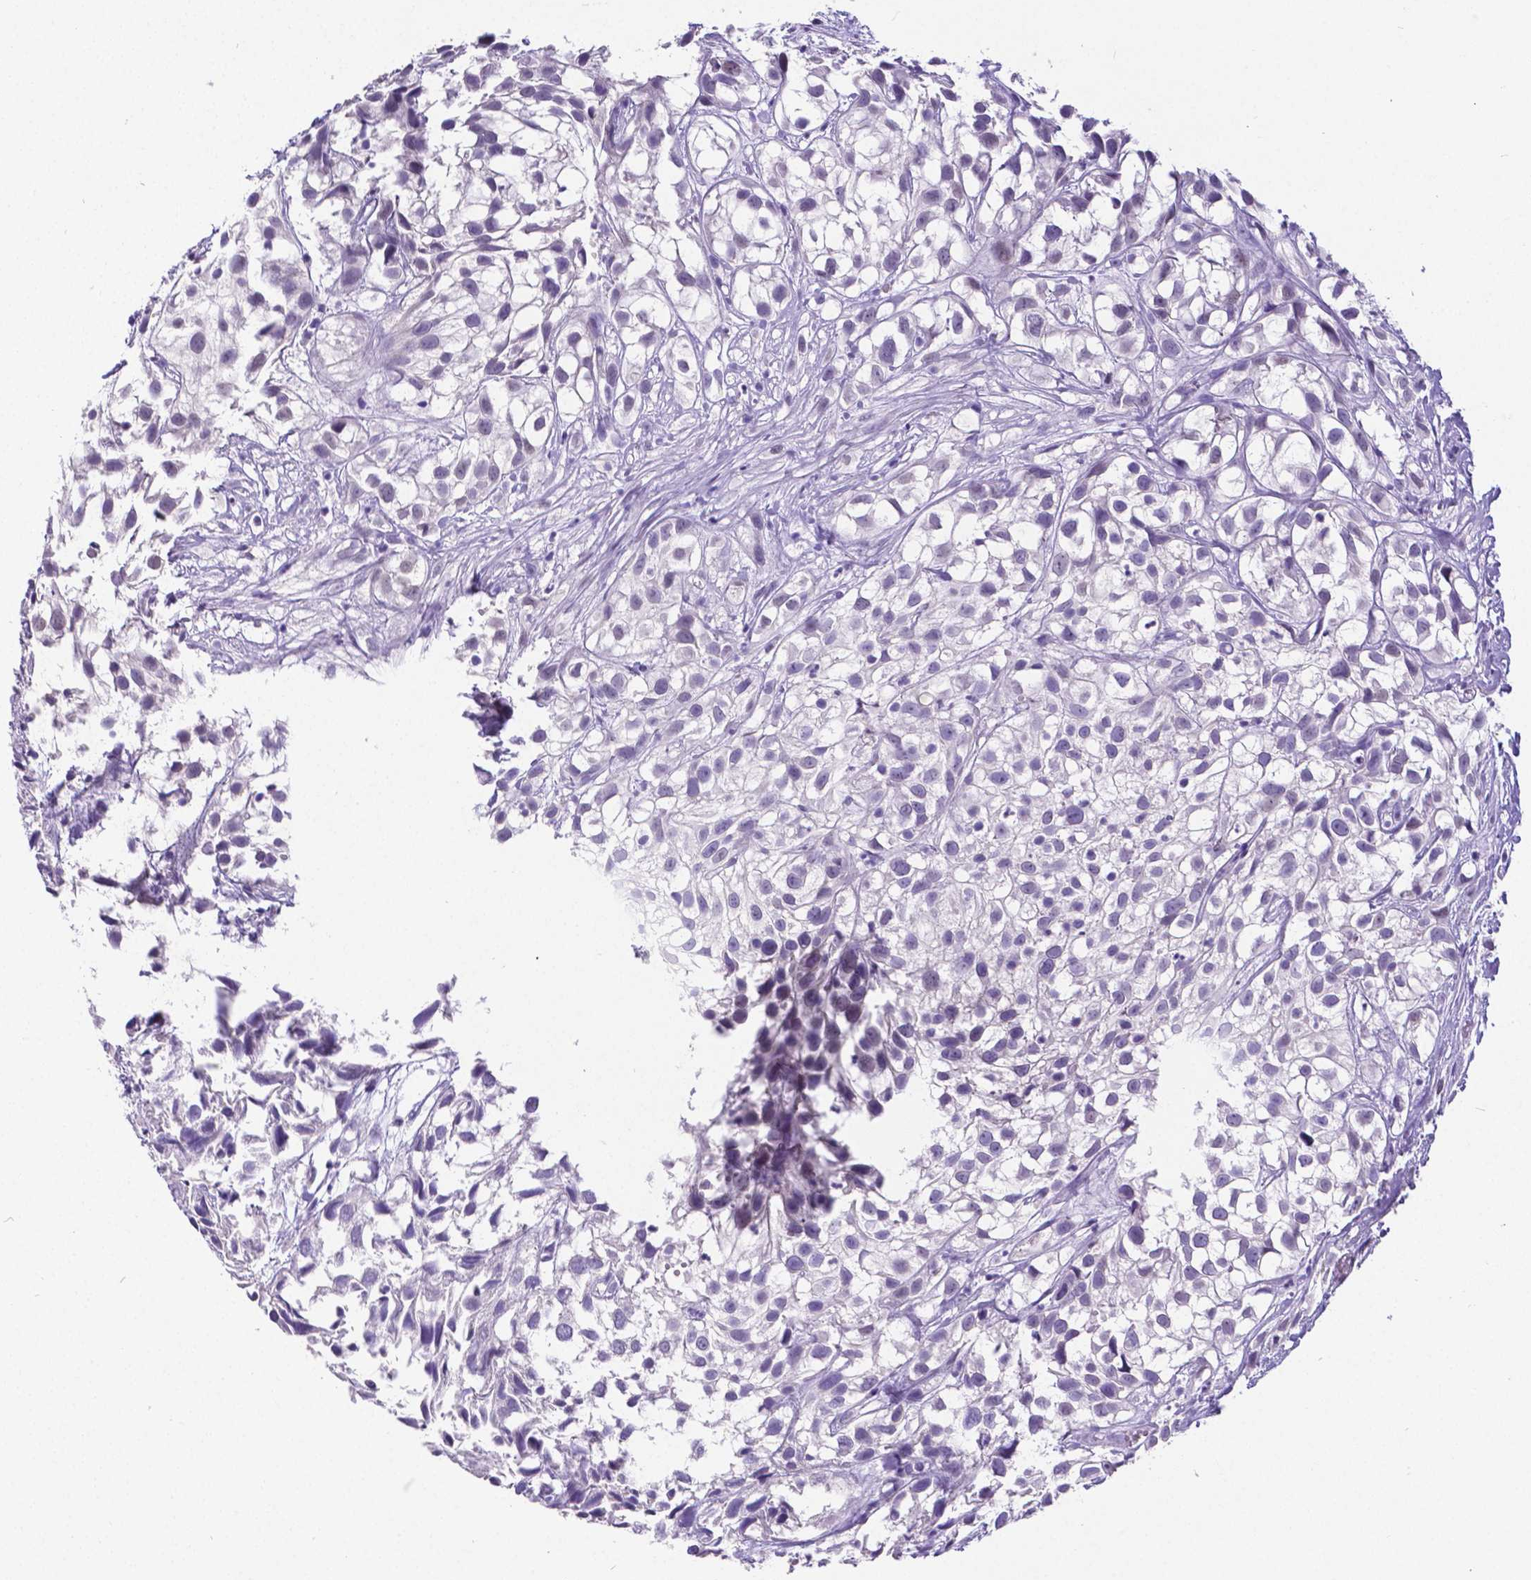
{"staining": {"intensity": "negative", "quantity": "none", "location": "none"}, "tissue": "urothelial cancer", "cell_type": "Tumor cells", "image_type": "cancer", "snomed": [{"axis": "morphology", "description": "Urothelial carcinoma, High grade"}, {"axis": "topography", "description": "Urinary bladder"}], "caption": "This micrograph is of urothelial cancer stained with immunohistochemistry to label a protein in brown with the nuclei are counter-stained blue. There is no positivity in tumor cells.", "gene": "SATB2", "patient": {"sex": "male", "age": 56}}